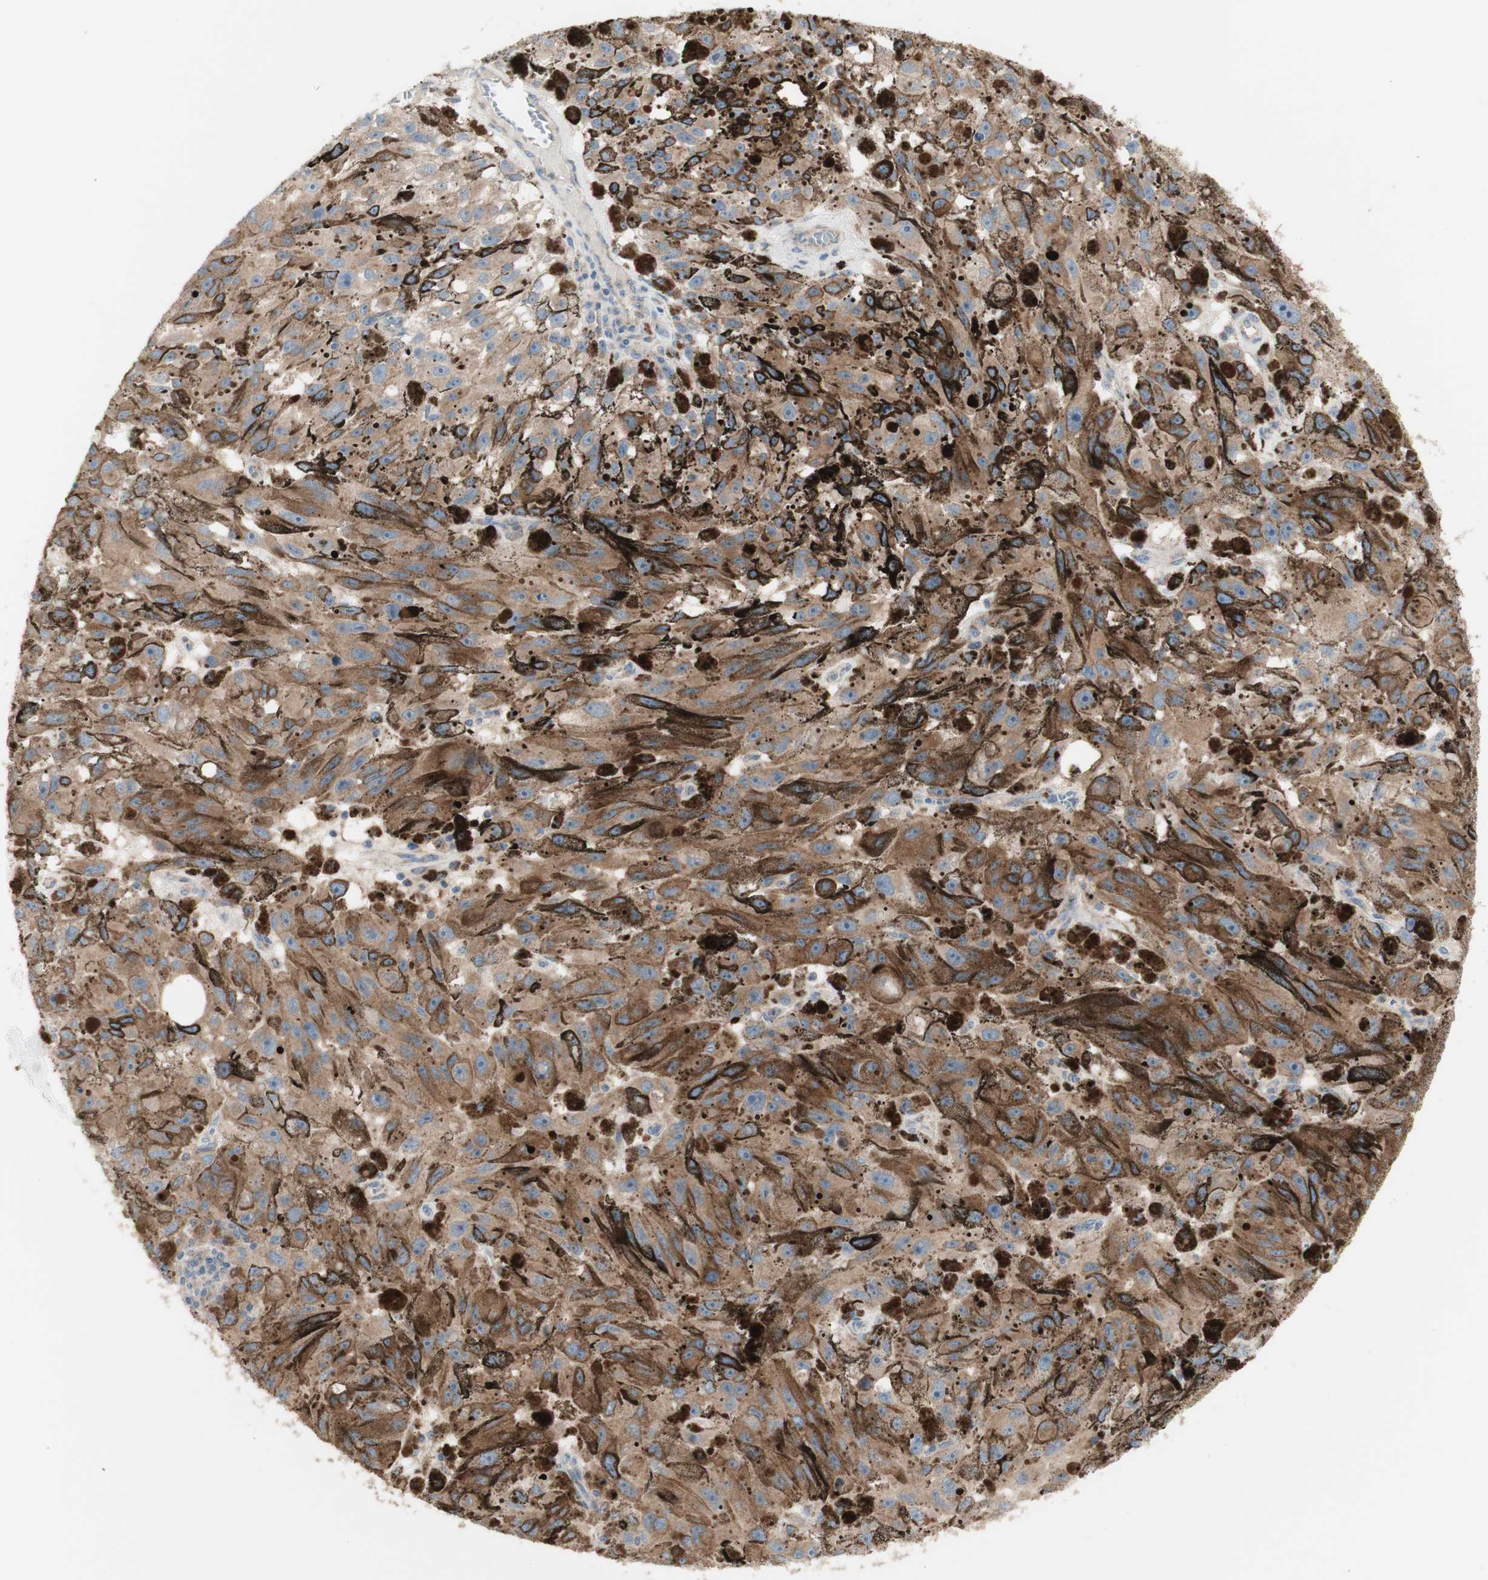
{"staining": {"intensity": "moderate", "quantity": ">75%", "location": "cytoplasmic/membranous"}, "tissue": "melanoma", "cell_type": "Tumor cells", "image_type": "cancer", "snomed": [{"axis": "morphology", "description": "Malignant melanoma, NOS"}, {"axis": "topography", "description": "Skin"}], "caption": "Brown immunohistochemical staining in human melanoma shows moderate cytoplasmic/membranous staining in about >75% of tumor cells.", "gene": "C3orf52", "patient": {"sex": "female", "age": 104}}